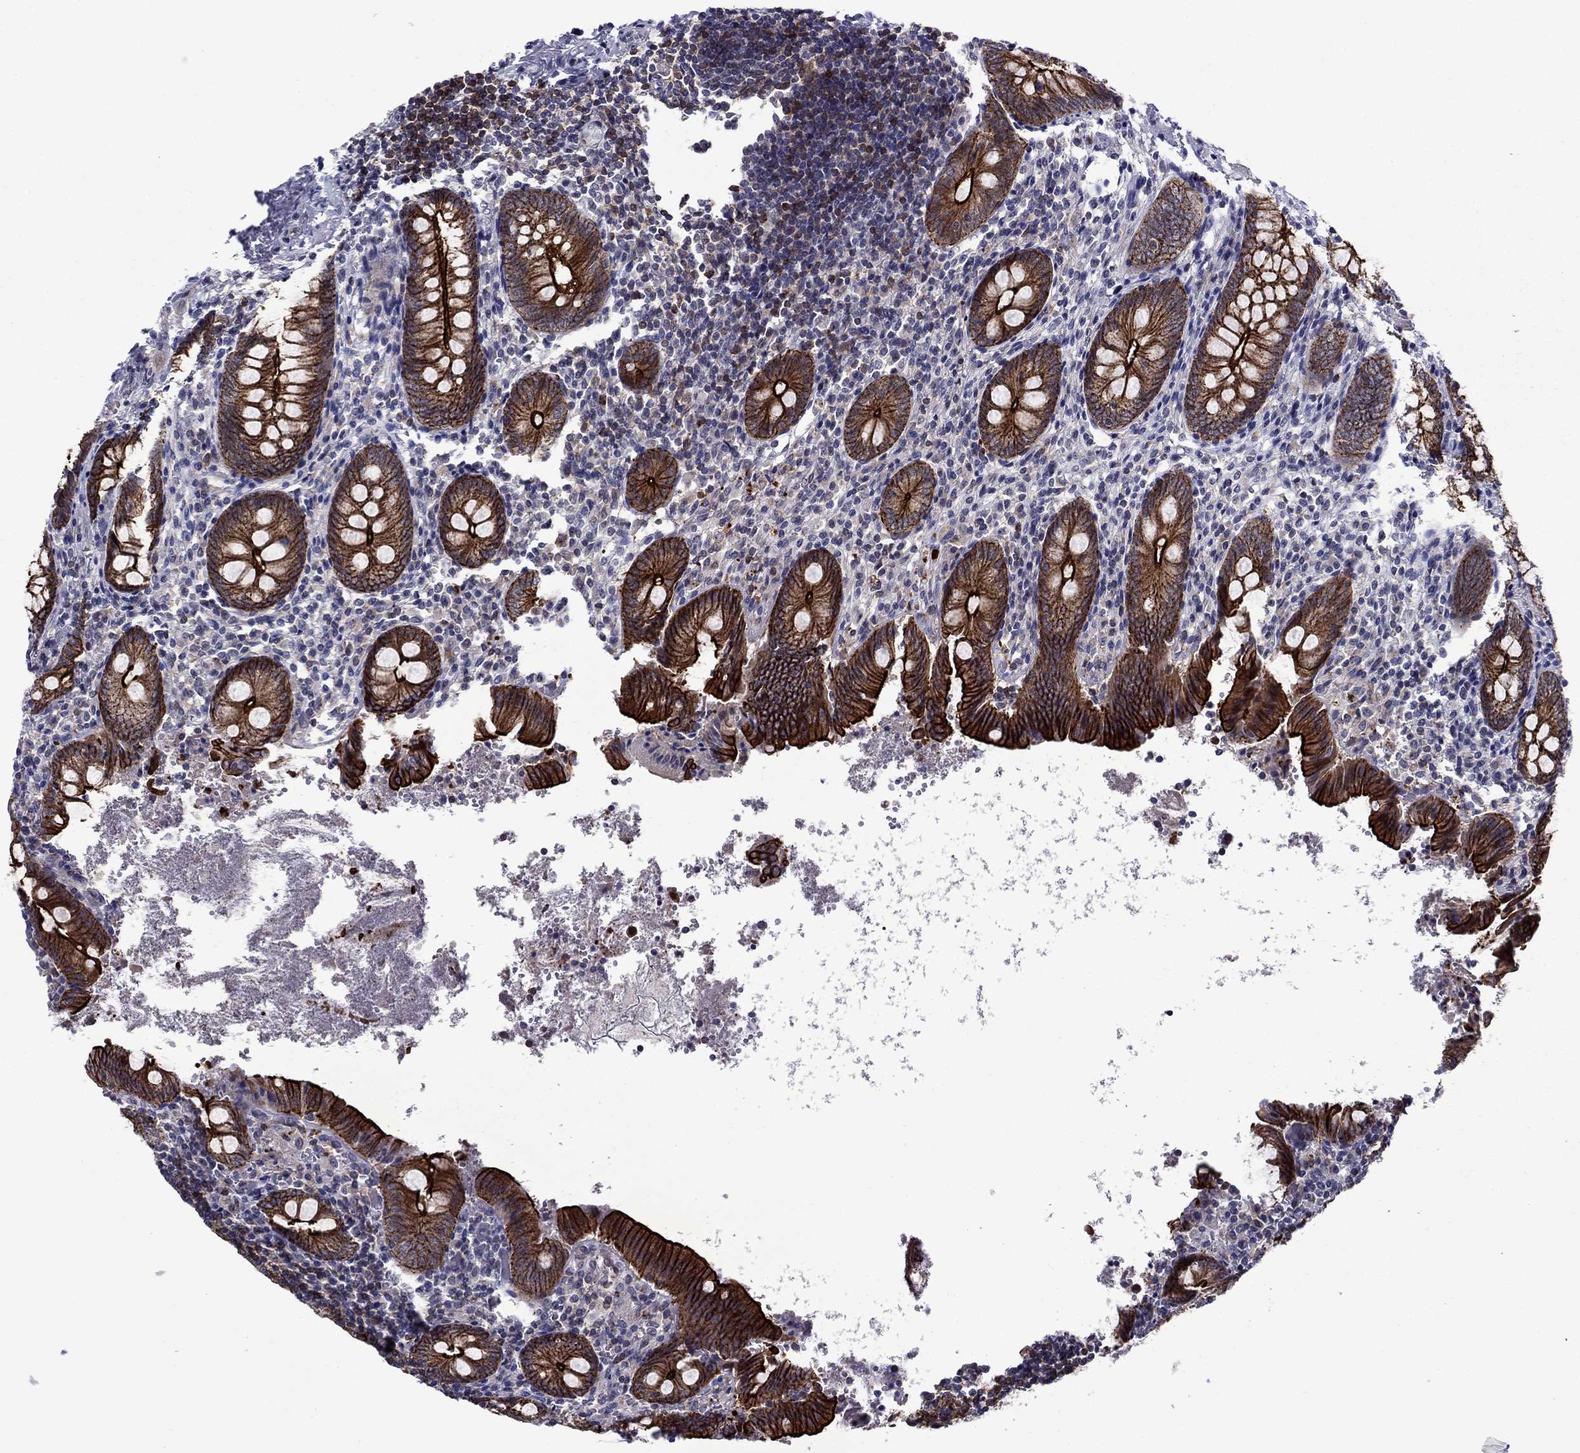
{"staining": {"intensity": "strong", "quantity": ">75%", "location": "cytoplasmic/membranous"}, "tissue": "appendix", "cell_type": "Glandular cells", "image_type": "normal", "snomed": [{"axis": "morphology", "description": "Normal tissue, NOS"}, {"axis": "topography", "description": "Appendix"}], "caption": "Immunohistochemistry image of benign appendix: appendix stained using IHC shows high levels of strong protein expression localized specifically in the cytoplasmic/membranous of glandular cells, appearing as a cytoplasmic/membranous brown color.", "gene": "LMO7", "patient": {"sex": "female", "age": 23}}